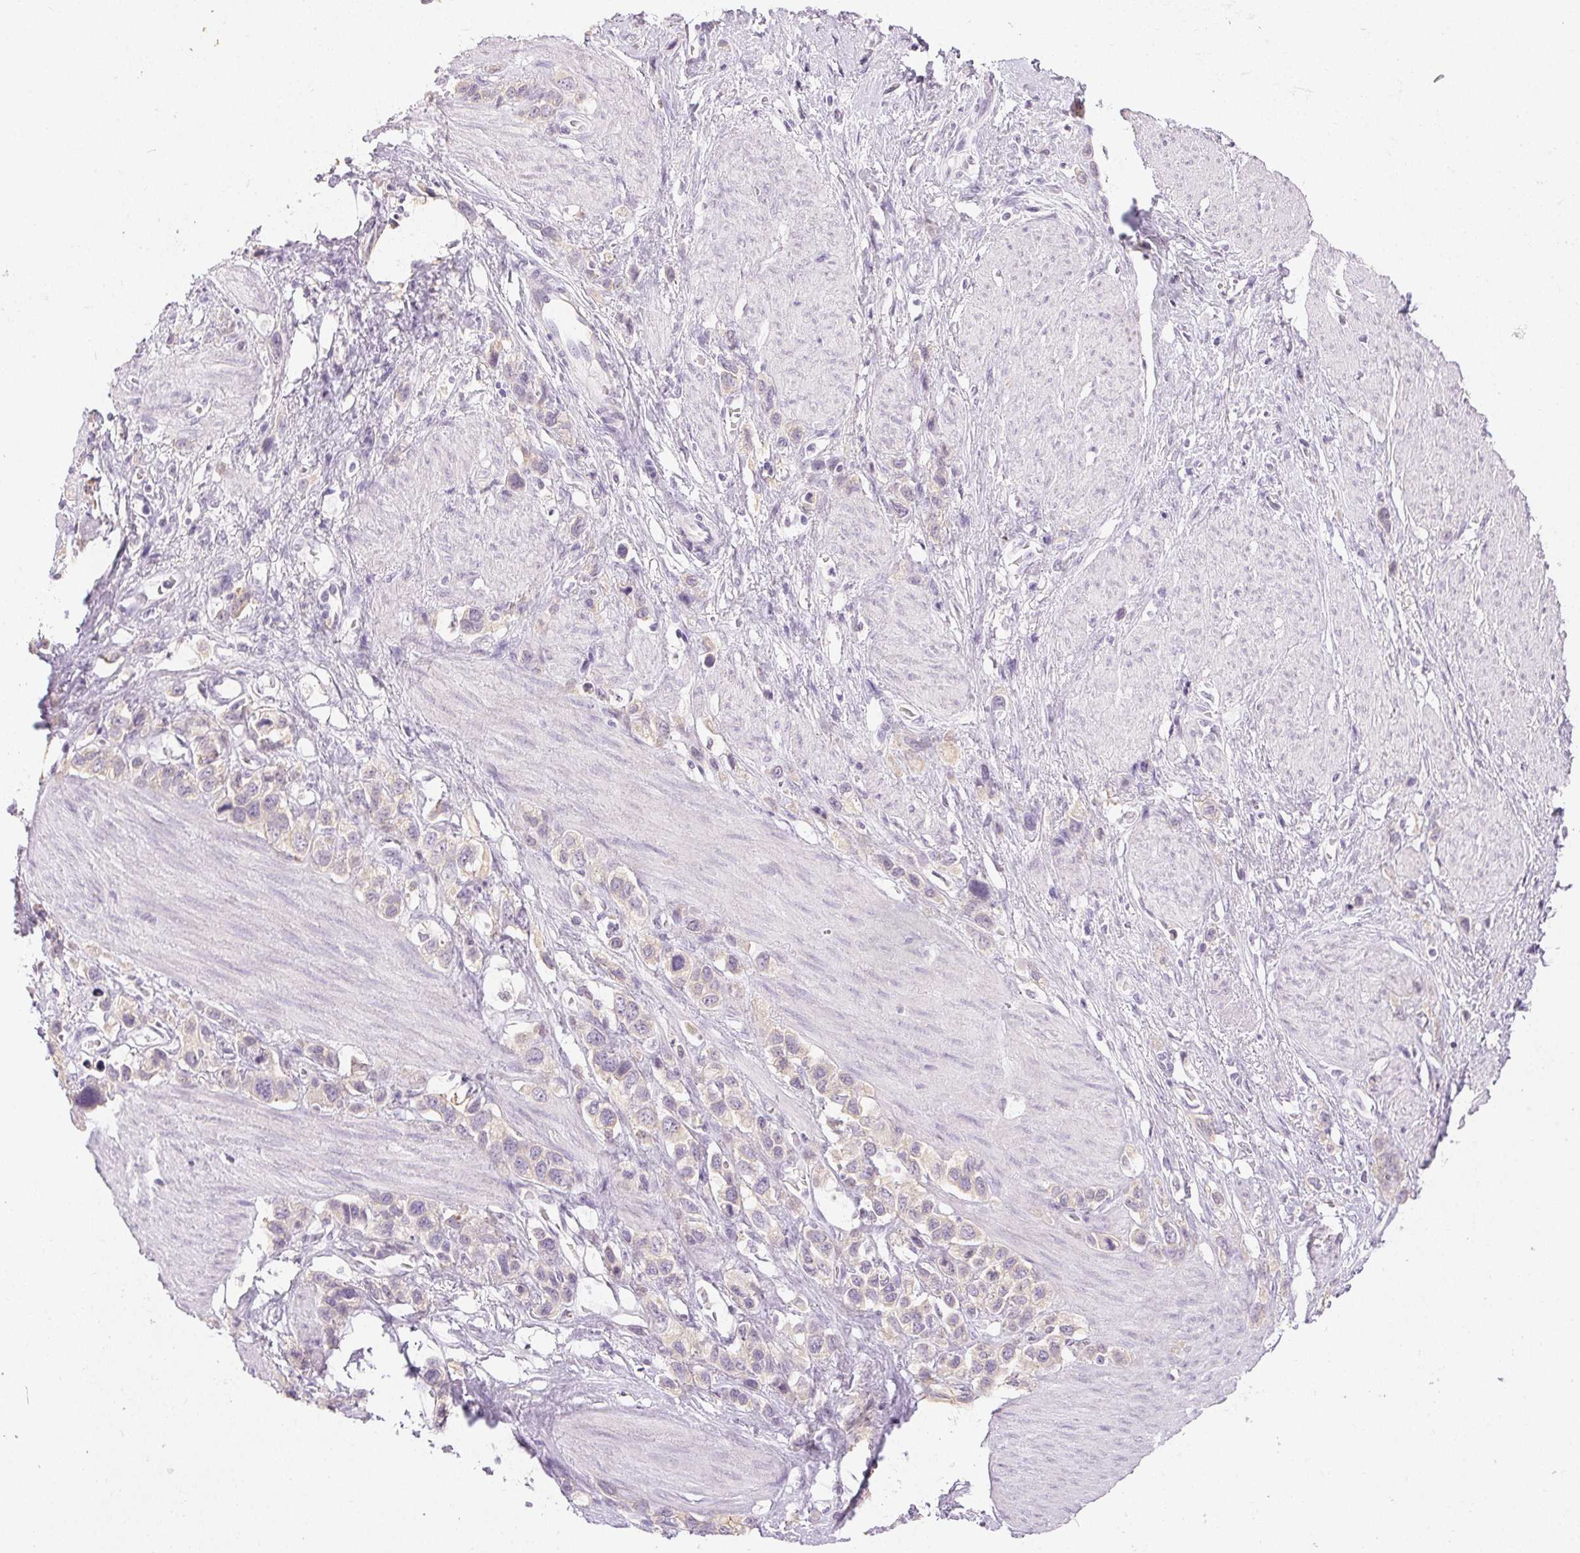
{"staining": {"intensity": "negative", "quantity": "none", "location": "none"}, "tissue": "stomach cancer", "cell_type": "Tumor cells", "image_type": "cancer", "snomed": [{"axis": "morphology", "description": "Adenocarcinoma, NOS"}, {"axis": "topography", "description": "Stomach"}], "caption": "DAB immunohistochemical staining of stomach adenocarcinoma shows no significant expression in tumor cells.", "gene": "SFTPD", "patient": {"sex": "female", "age": 65}}